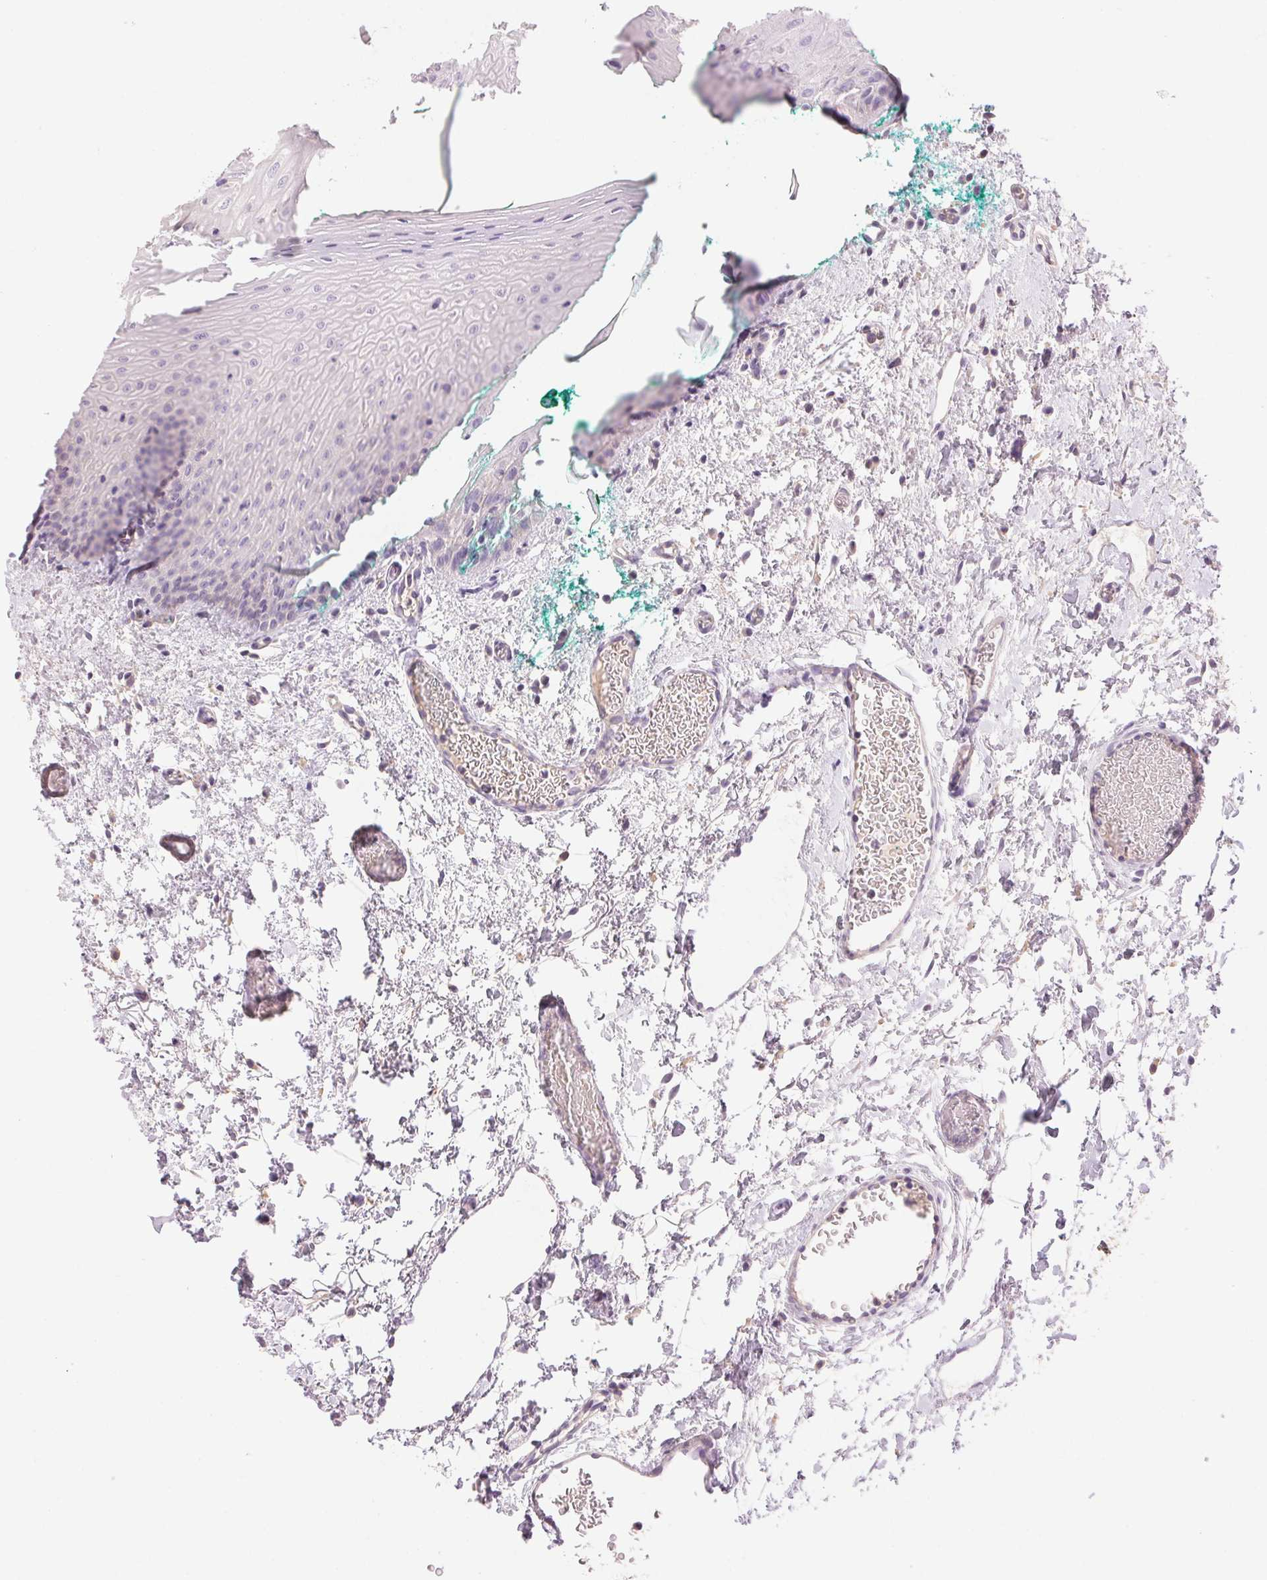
{"staining": {"intensity": "negative", "quantity": "none", "location": "none"}, "tissue": "oral mucosa", "cell_type": "Squamous epithelial cells", "image_type": "normal", "snomed": [{"axis": "morphology", "description": "Normal tissue, NOS"}, {"axis": "morphology", "description": "Squamous cell carcinoma, NOS"}, {"axis": "topography", "description": "Oral tissue"}, {"axis": "topography", "description": "Head-Neck"}], "caption": "Human oral mucosa stained for a protein using immunohistochemistry reveals no expression in squamous epithelial cells.", "gene": "HSD17B2", "patient": {"sex": "male", "age": 78}}